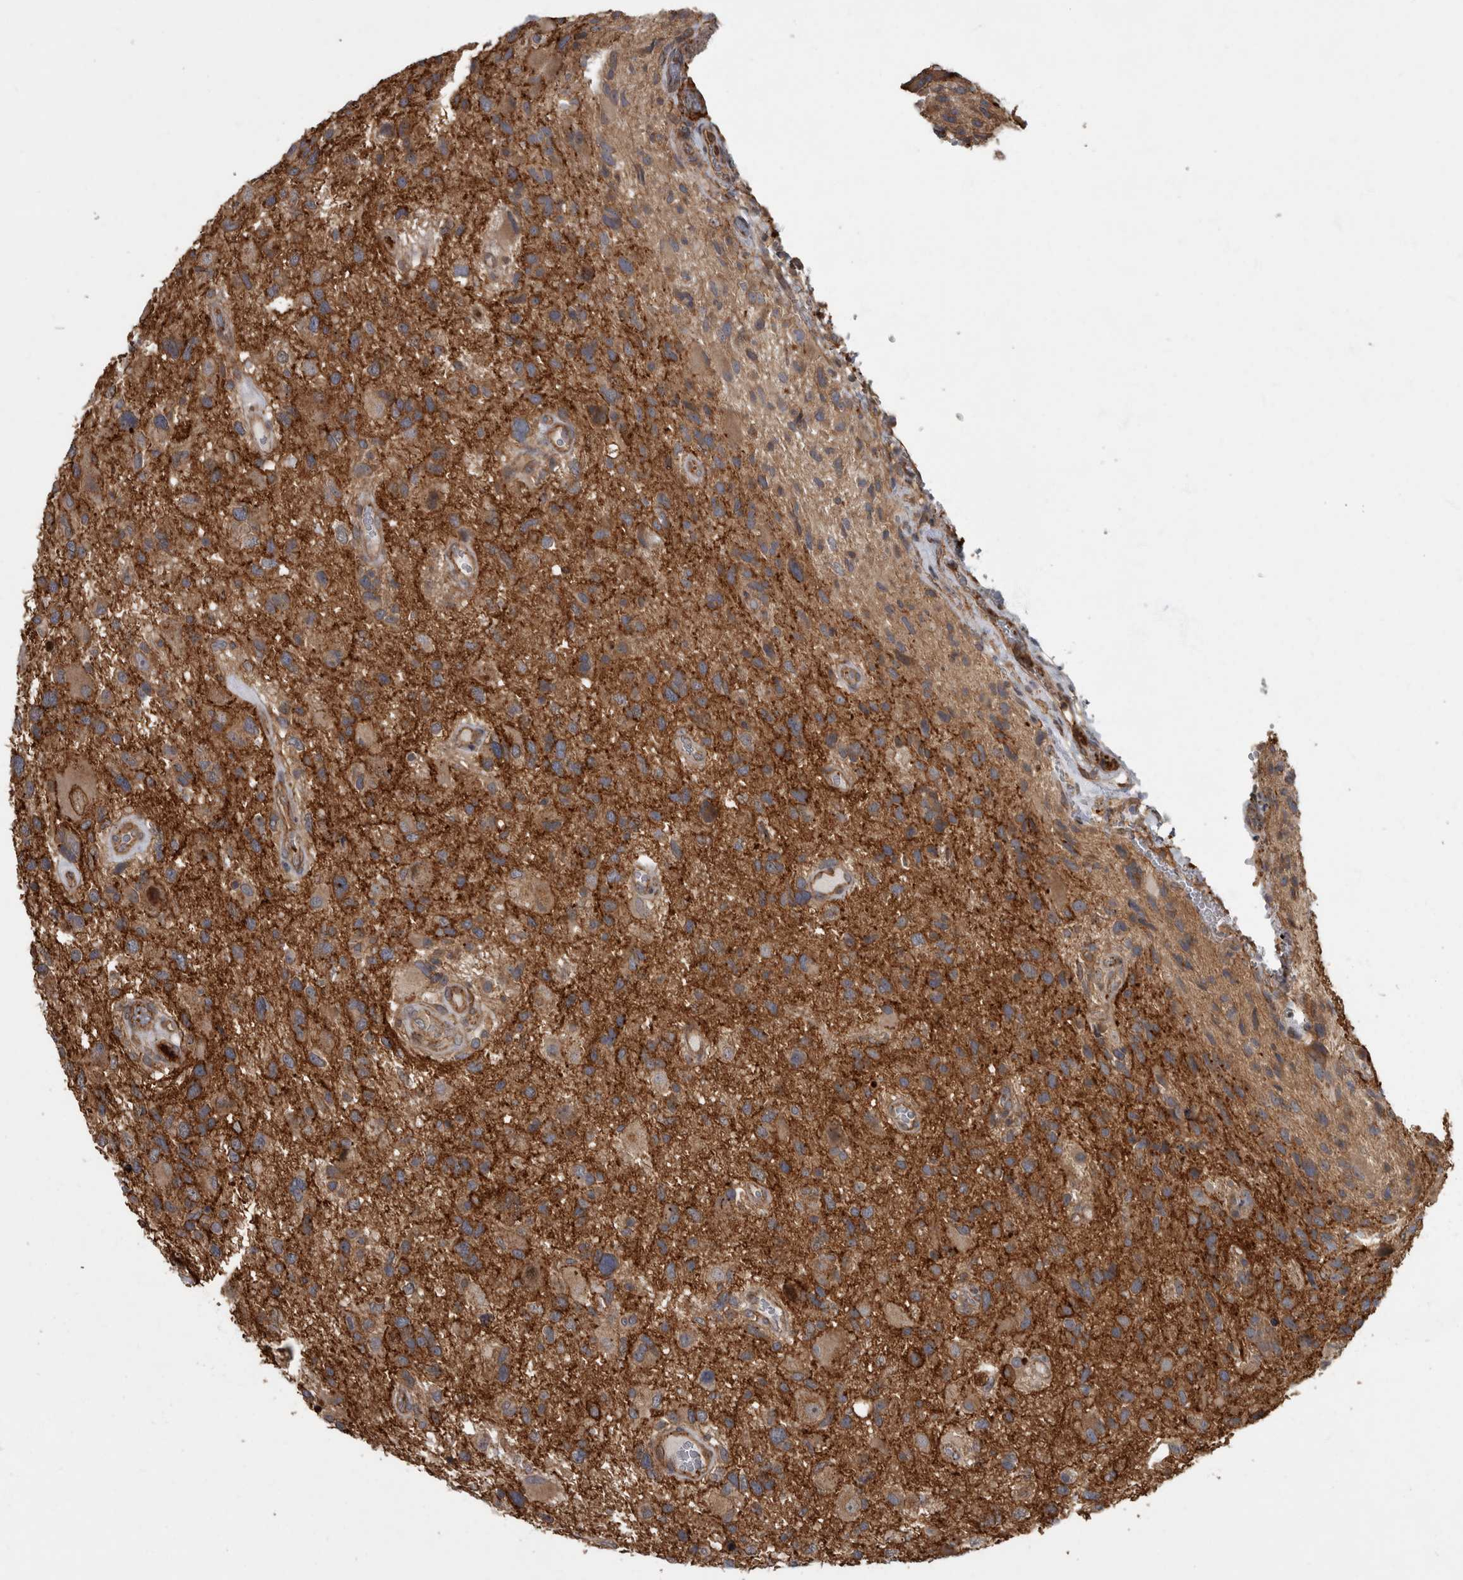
{"staining": {"intensity": "moderate", "quantity": ">75%", "location": "cytoplasmic/membranous"}, "tissue": "glioma", "cell_type": "Tumor cells", "image_type": "cancer", "snomed": [{"axis": "morphology", "description": "Glioma, malignant, High grade"}, {"axis": "topography", "description": "Brain"}], "caption": "Protein positivity by IHC reveals moderate cytoplasmic/membranous staining in about >75% of tumor cells in glioma. Immunohistochemistry (ihc) stains the protein of interest in brown and the nuclei are stained blue.", "gene": "VEGFD", "patient": {"sex": "male", "age": 33}}